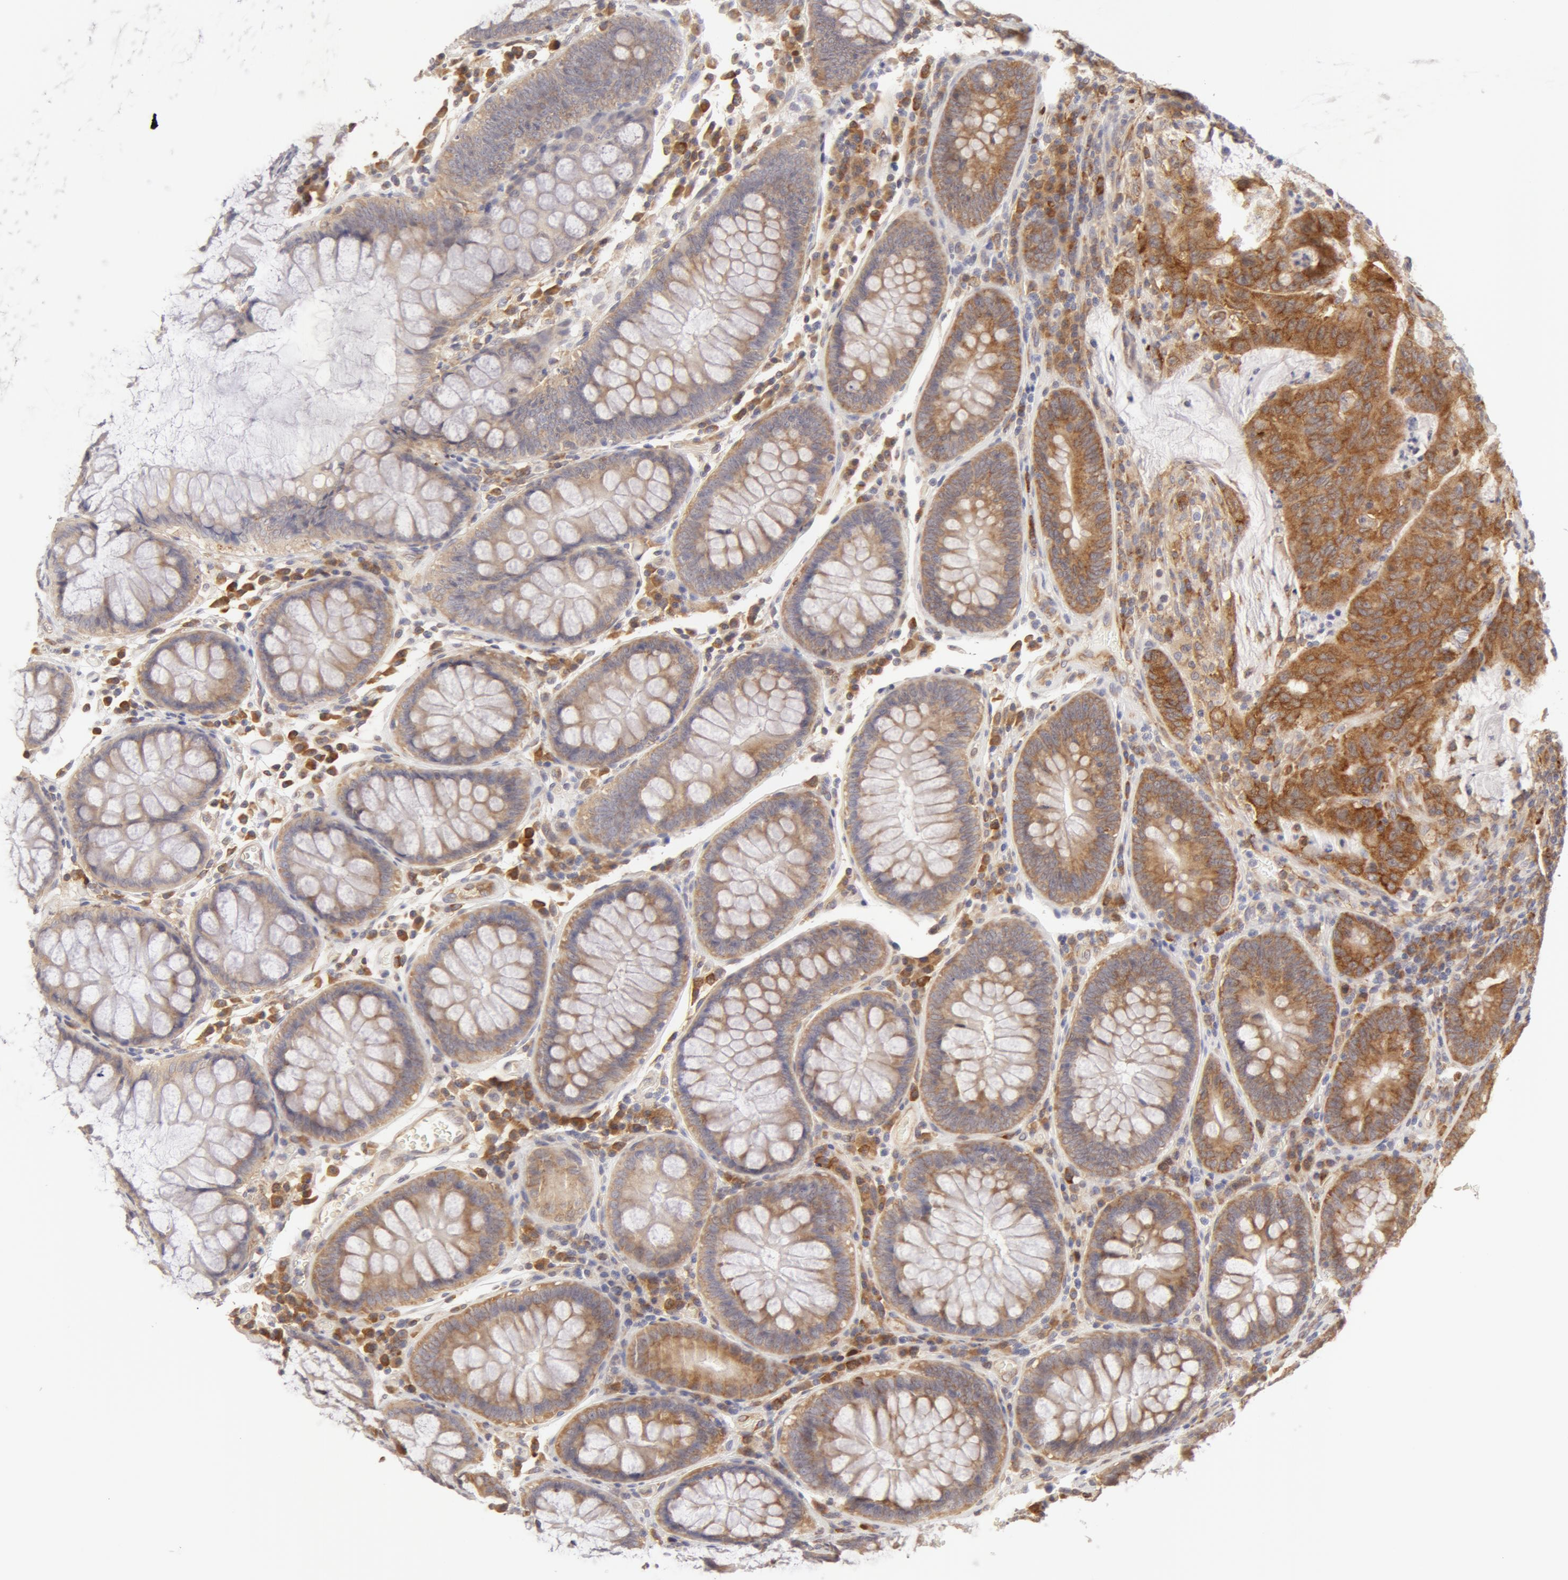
{"staining": {"intensity": "moderate", "quantity": ">75%", "location": "cytoplasmic/membranous"}, "tissue": "colorectal cancer", "cell_type": "Tumor cells", "image_type": "cancer", "snomed": [{"axis": "morphology", "description": "Adenocarcinoma, NOS"}, {"axis": "topography", "description": "Colon"}], "caption": "Human colorectal cancer (adenocarcinoma) stained for a protein (brown) exhibits moderate cytoplasmic/membranous positive staining in about >75% of tumor cells.", "gene": "DDX3Y", "patient": {"sex": "male", "age": 54}}